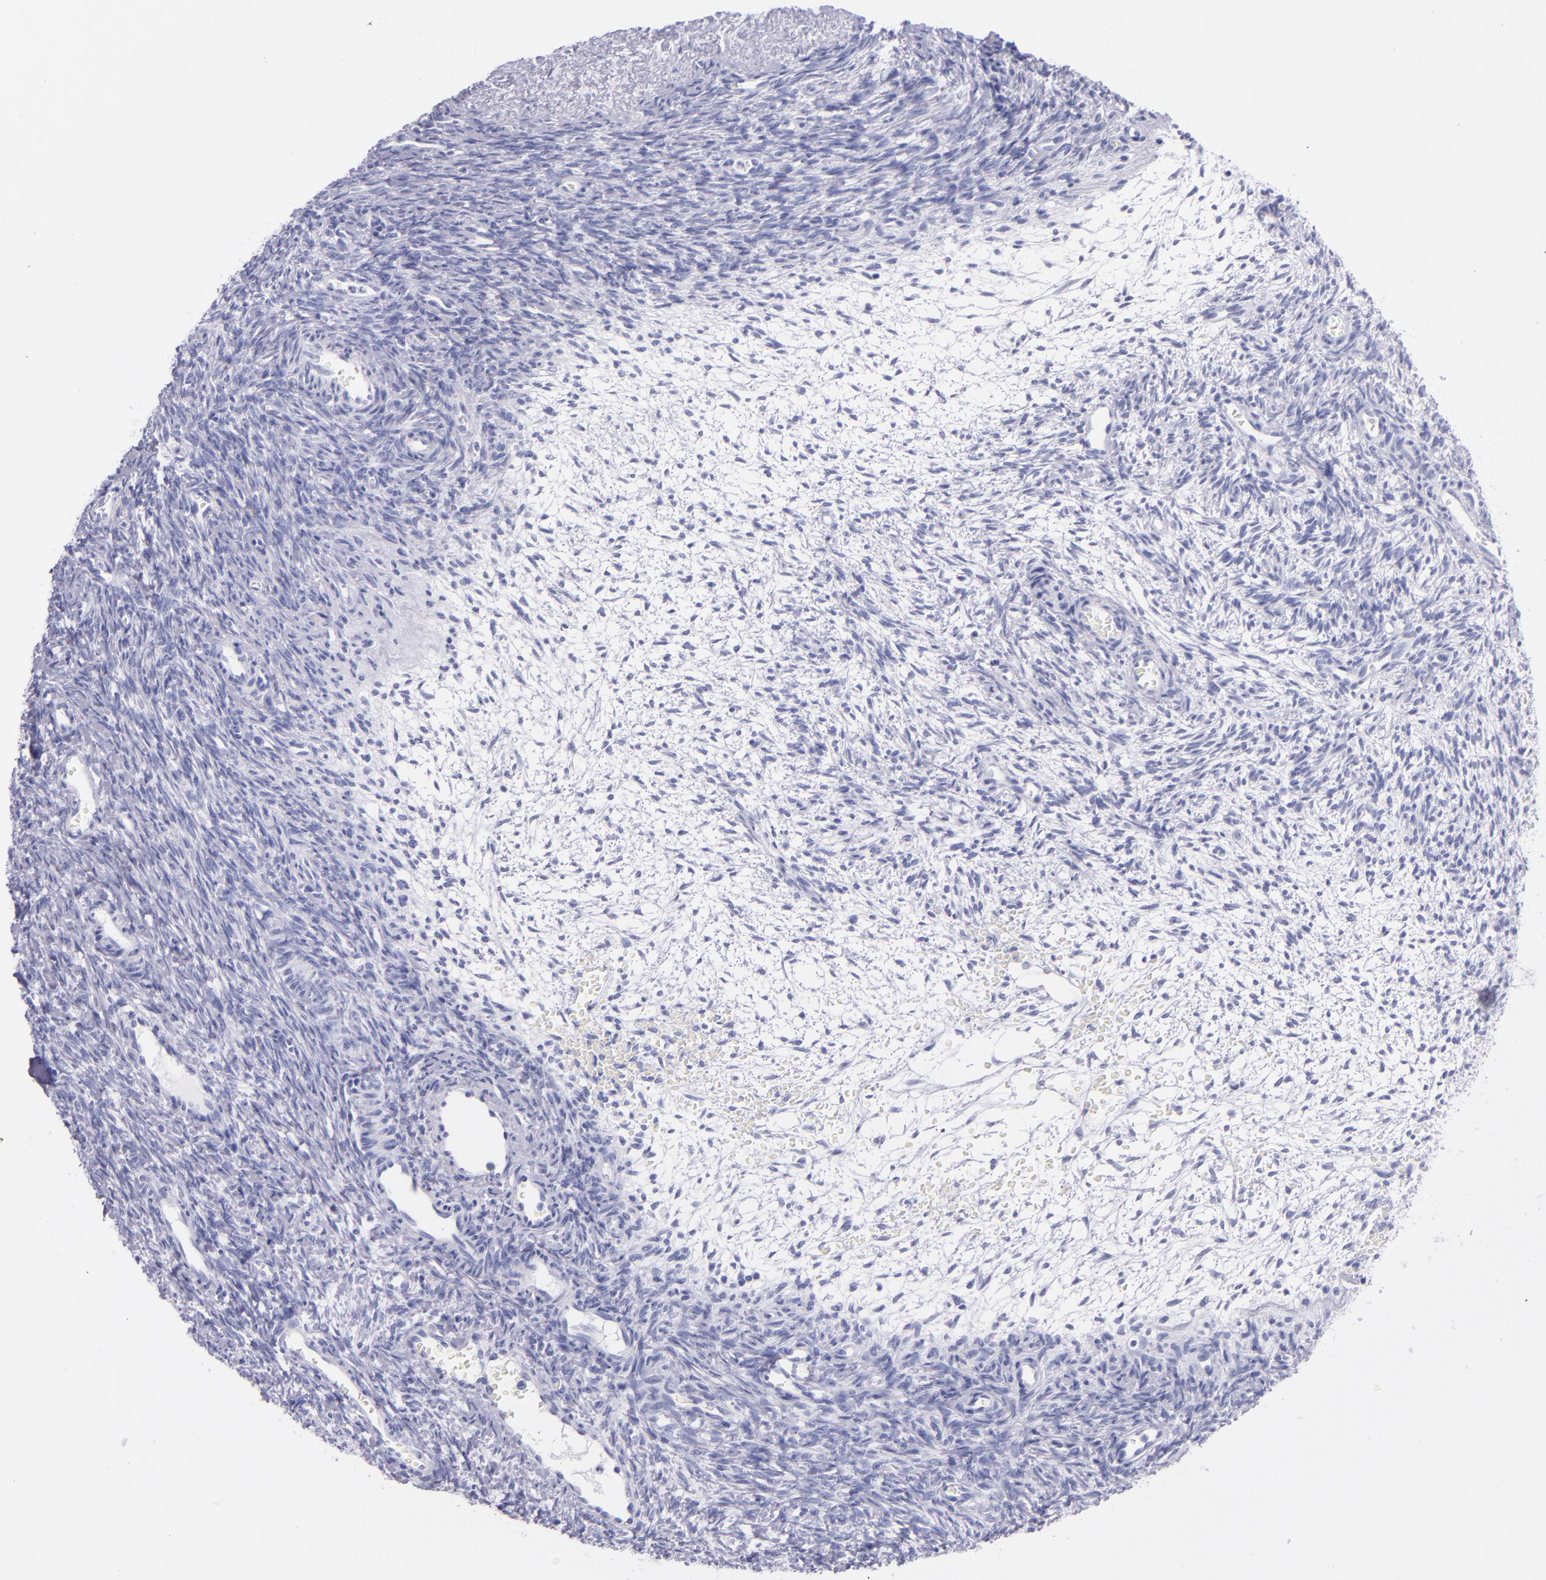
{"staining": {"intensity": "negative", "quantity": "none", "location": "none"}, "tissue": "ovary", "cell_type": "Follicle cells", "image_type": "normal", "snomed": [{"axis": "morphology", "description": "Normal tissue, NOS"}, {"axis": "topography", "description": "Ovary"}], "caption": "Immunohistochemistry micrograph of unremarkable ovary stained for a protein (brown), which reveals no expression in follicle cells.", "gene": "SFTPB", "patient": {"sex": "female", "age": 39}}